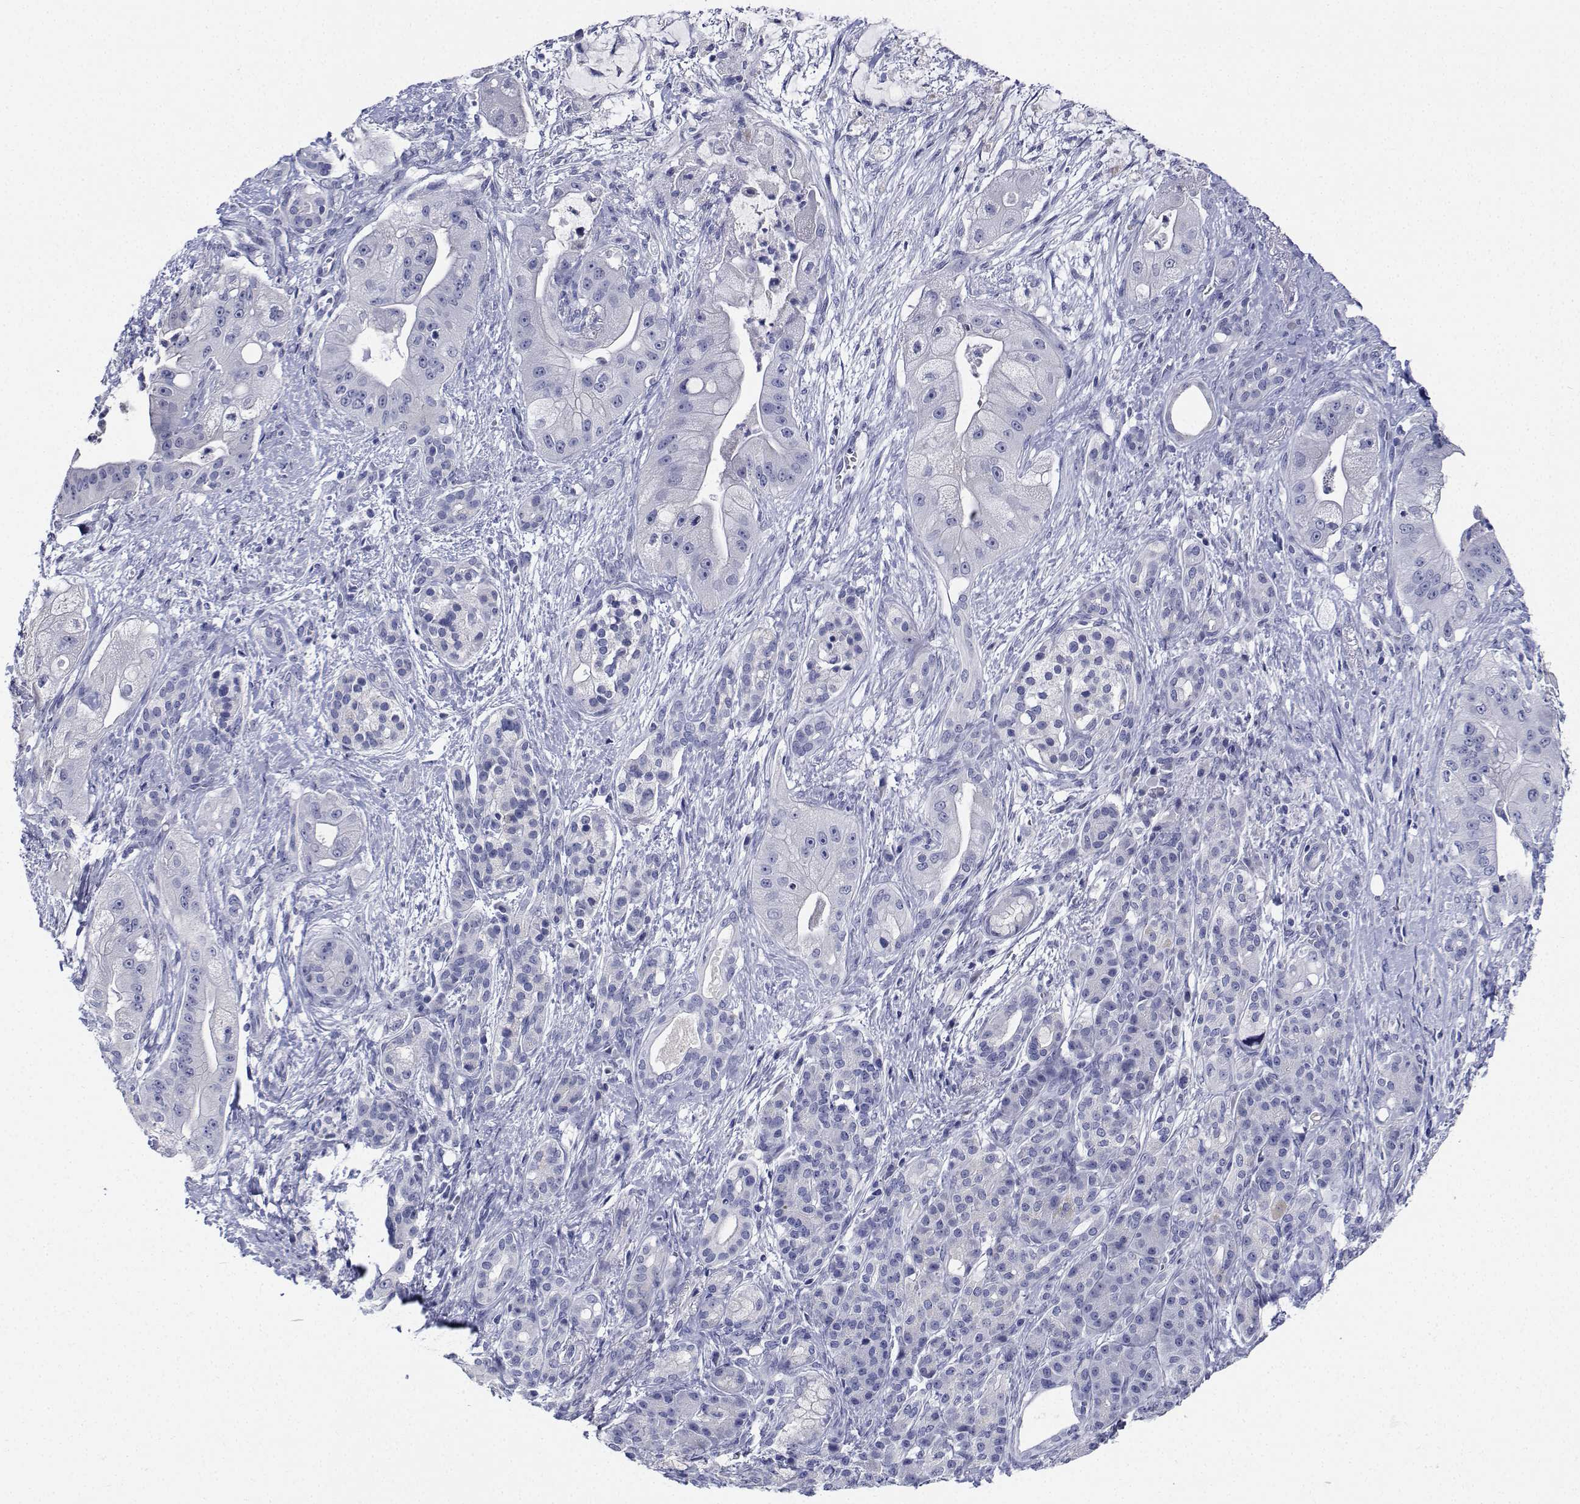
{"staining": {"intensity": "negative", "quantity": "none", "location": "none"}, "tissue": "pancreatic cancer", "cell_type": "Tumor cells", "image_type": "cancer", "snomed": [{"axis": "morphology", "description": "Normal tissue, NOS"}, {"axis": "morphology", "description": "Inflammation, NOS"}, {"axis": "morphology", "description": "Adenocarcinoma, NOS"}, {"axis": "topography", "description": "Pancreas"}], "caption": "This is an immunohistochemistry histopathology image of adenocarcinoma (pancreatic). There is no staining in tumor cells.", "gene": "PLXNA4", "patient": {"sex": "male", "age": 57}}